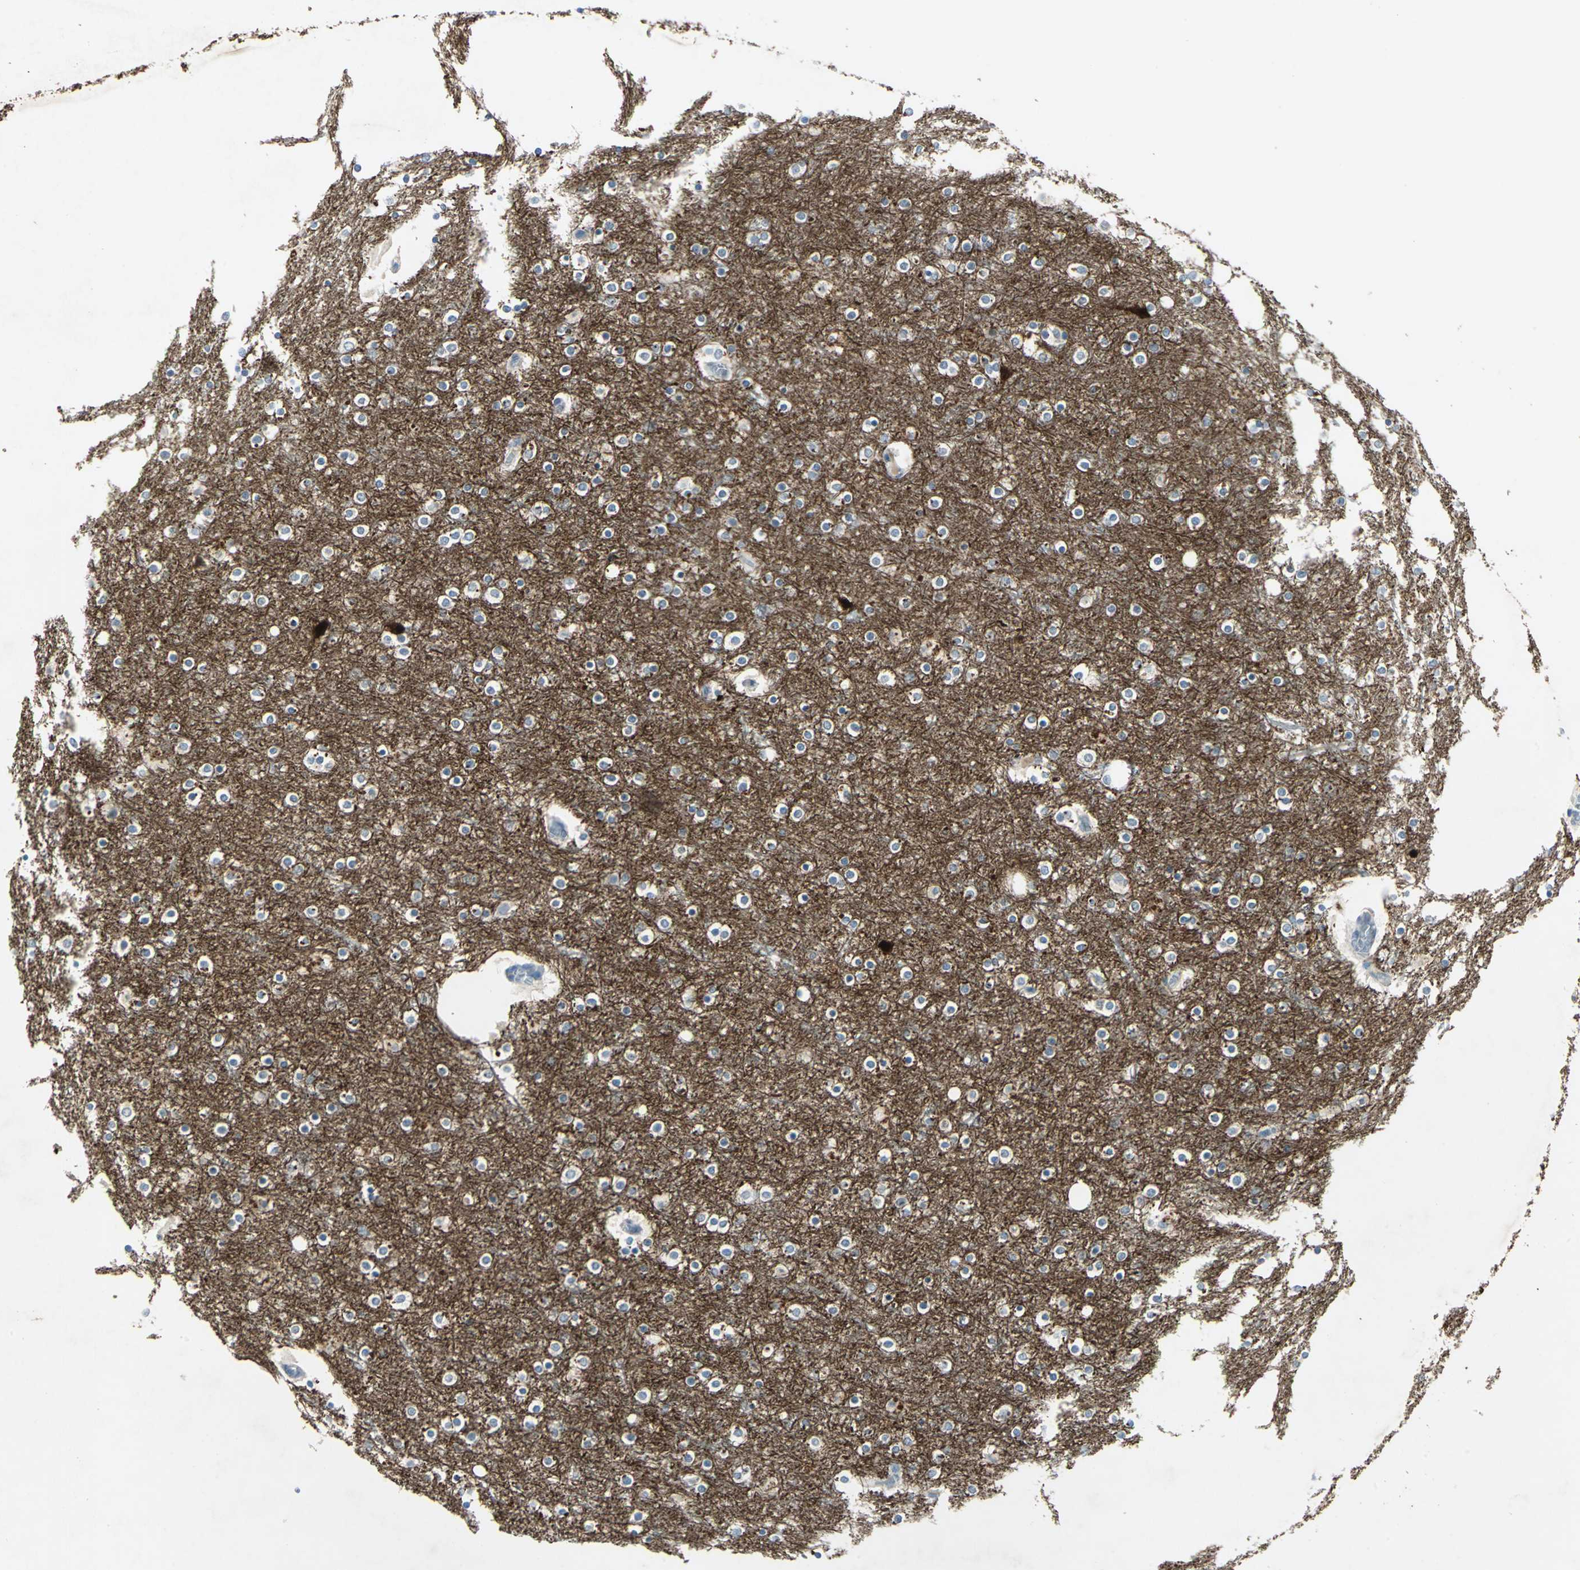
{"staining": {"intensity": "negative", "quantity": "none", "location": "none"}, "tissue": "cerebral cortex", "cell_type": "Endothelial cells", "image_type": "normal", "snomed": [{"axis": "morphology", "description": "Normal tissue, NOS"}, {"axis": "topography", "description": "Cerebral cortex"}], "caption": "This is an immunohistochemistry (IHC) histopathology image of benign cerebral cortex. There is no positivity in endothelial cells.", "gene": "CAMK2B", "patient": {"sex": "female", "age": 54}}